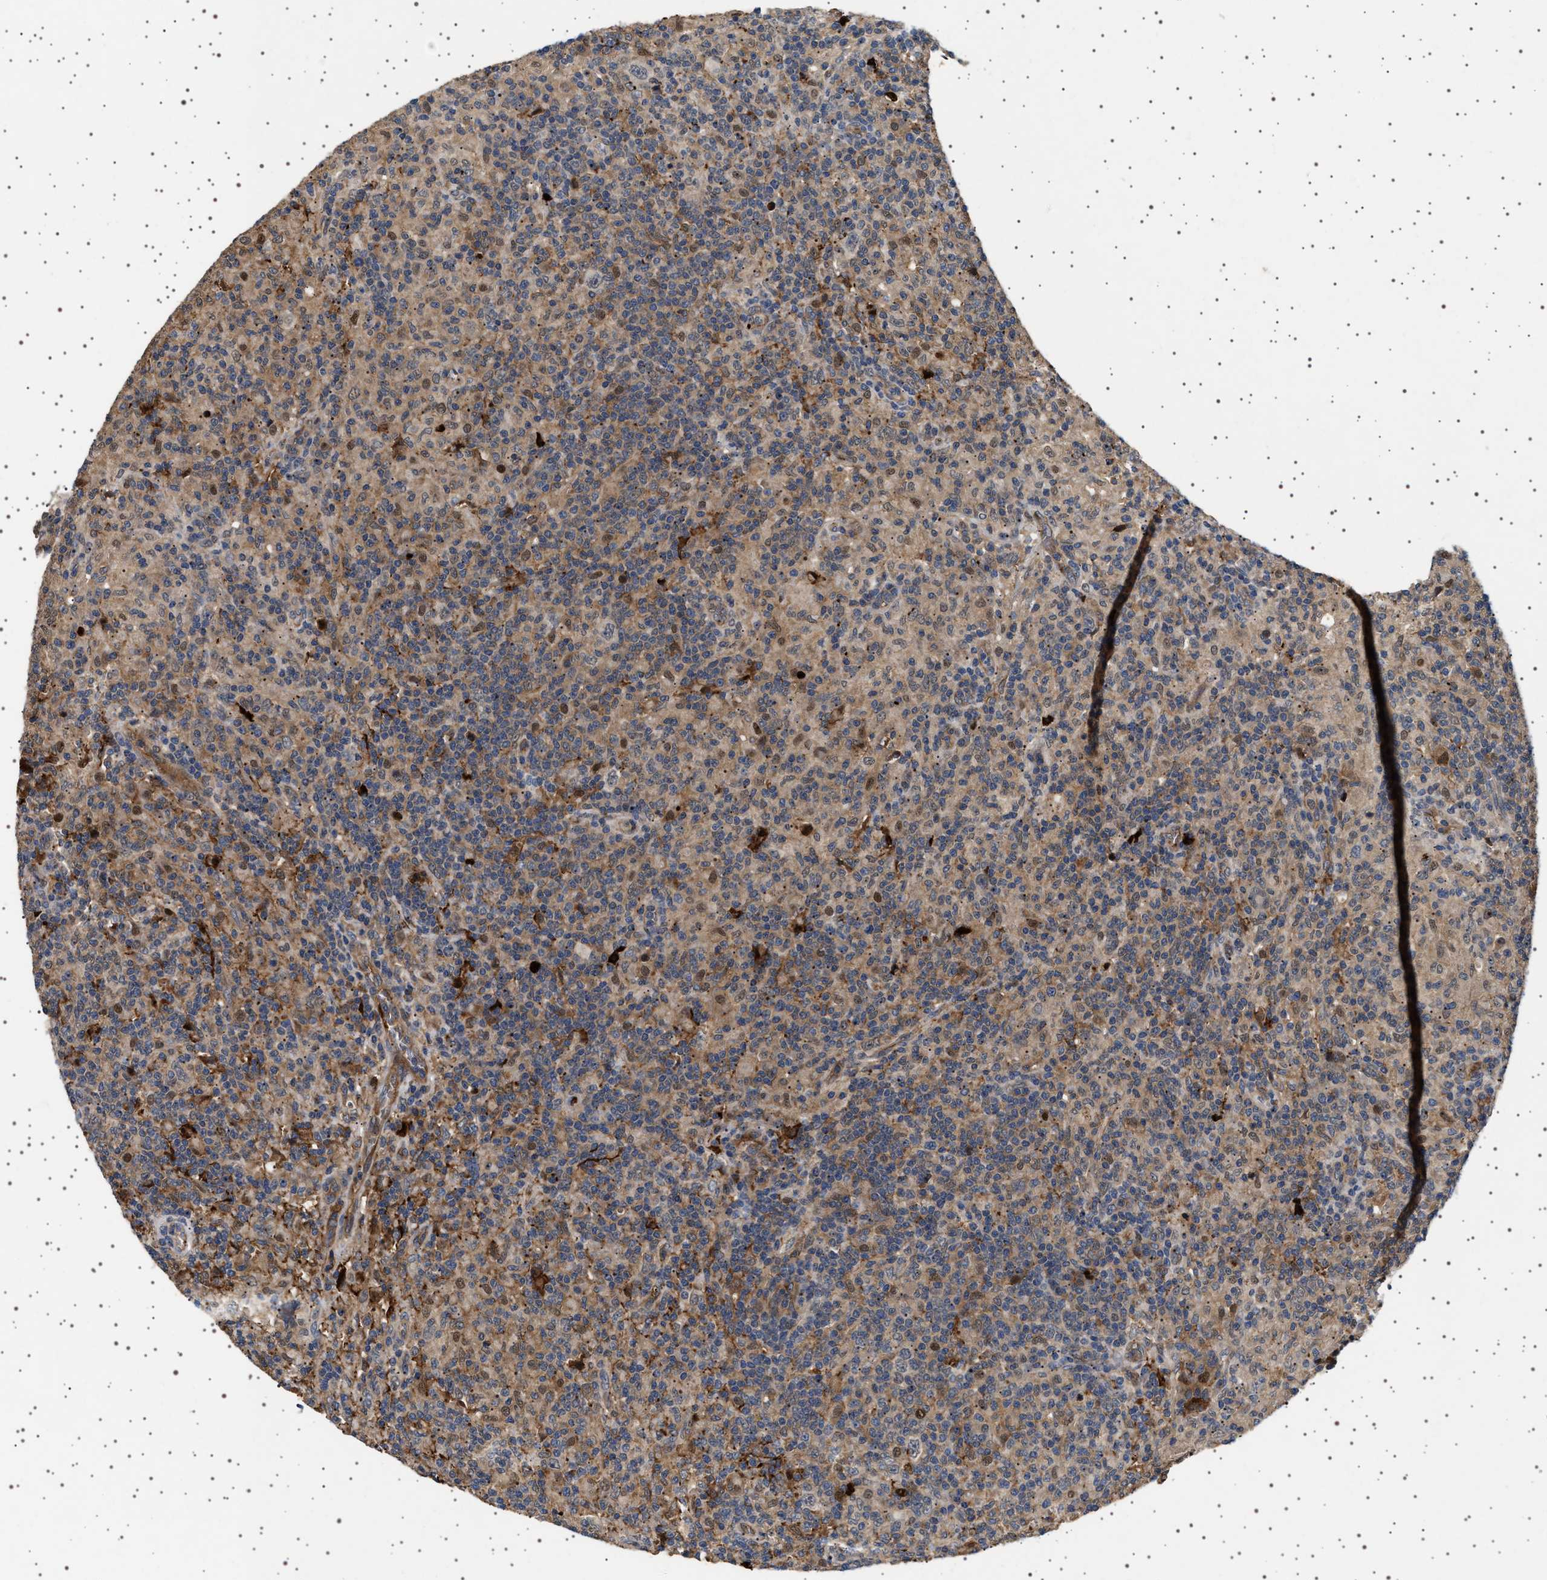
{"staining": {"intensity": "weak", "quantity": ">75%", "location": "cytoplasmic/membranous"}, "tissue": "lymphoma", "cell_type": "Tumor cells", "image_type": "cancer", "snomed": [{"axis": "morphology", "description": "Hodgkin's disease, NOS"}, {"axis": "topography", "description": "Lymph node"}], "caption": "Immunohistochemistry of human Hodgkin's disease reveals low levels of weak cytoplasmic/membranous positivity in about >75% of tumor cells.", "gene": "FICD", "patient": {"sex": "male", "age": 70}}